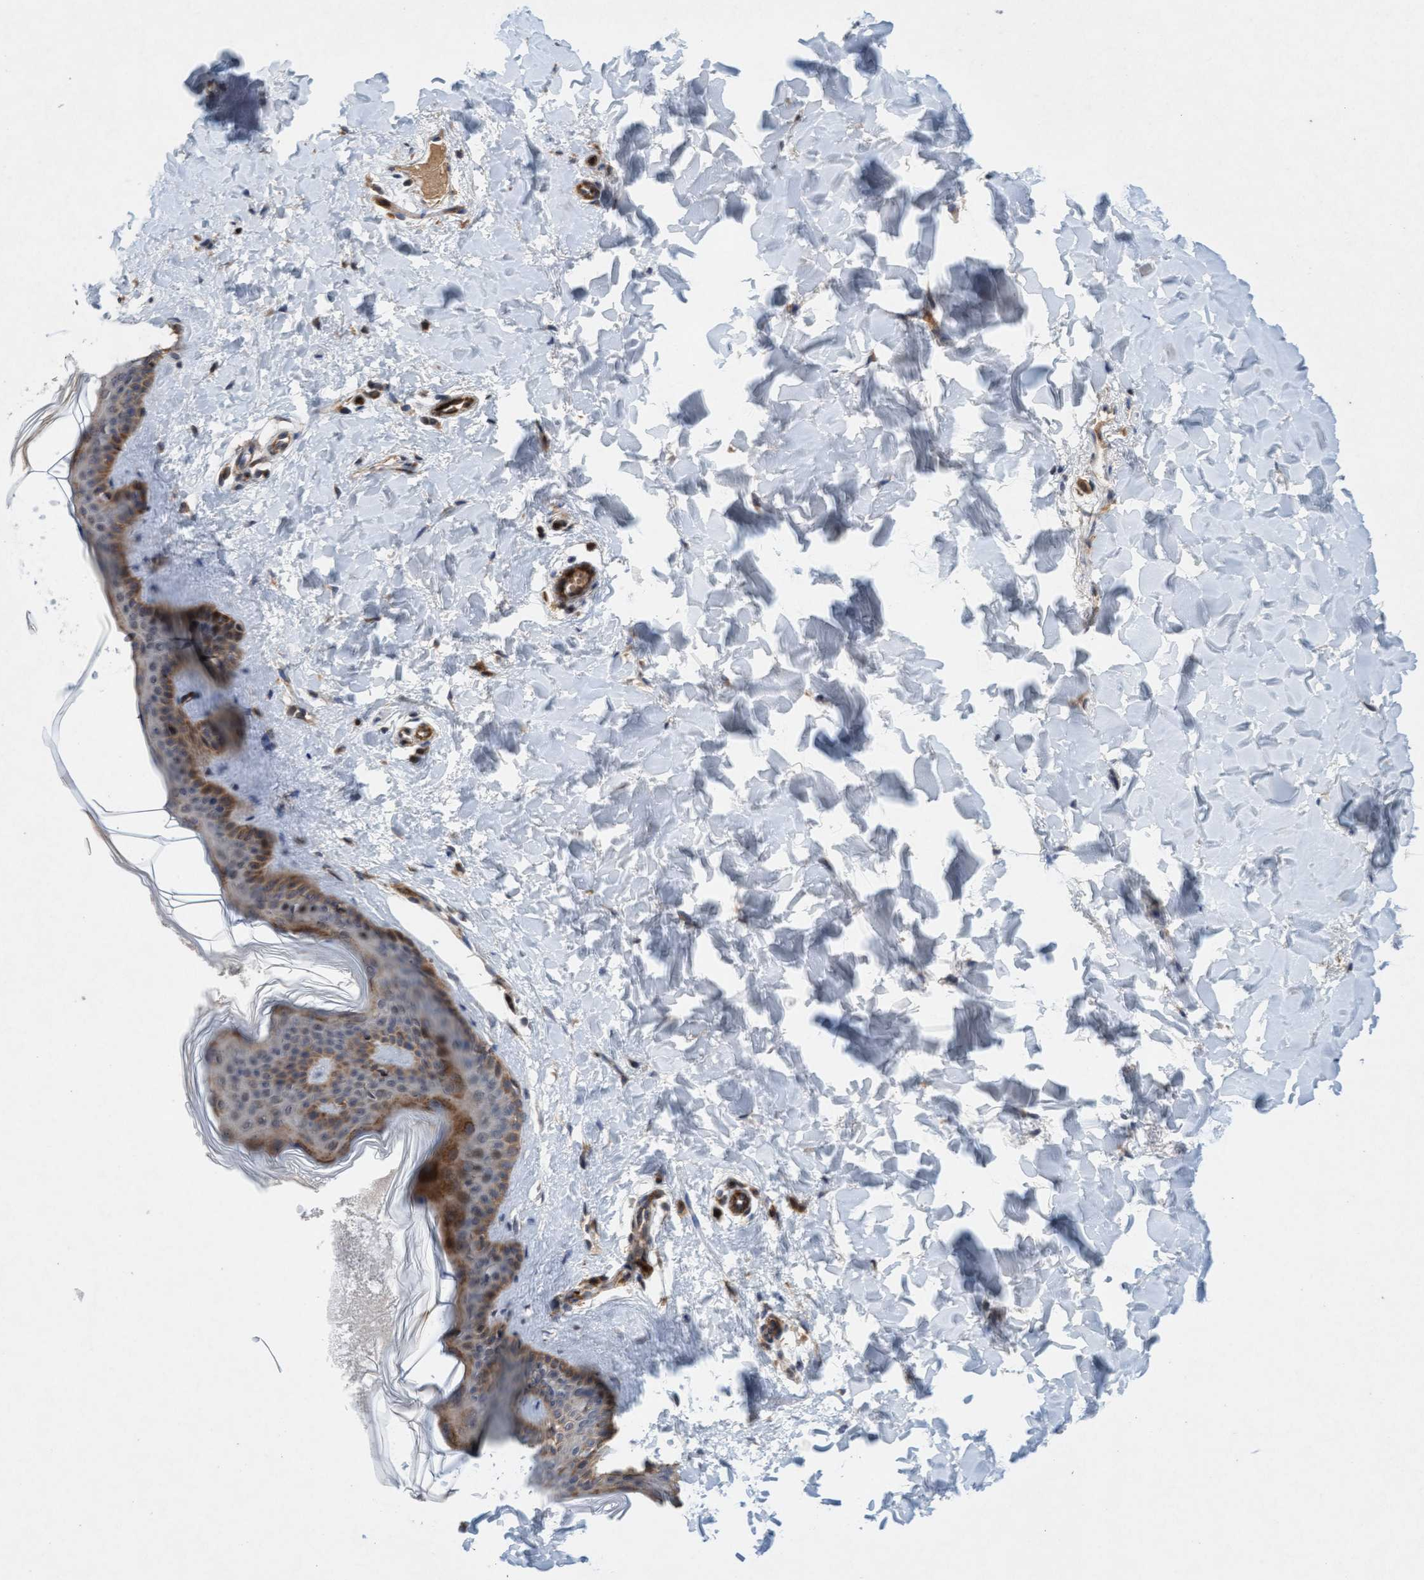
{"staining": {"intensity": "moderate", "quantity": ">75%", "location": "cytoplasmic/membranous"}, "tissue": "skin", "cell_type": "Fibroblasts", "image_type": "normal", "snomed": [{"axis": "morphology", "description": "Normal tissue, NOS"}, {"axis": "topography", "description": "Skin"}], "caption": "Immunohistochemical staining of normal skin shows >75% levels of moderate cytoplasmic/membranous protein positivity in approximately >75% of fibroblasts.", "gene": "TMEM70", "patient": {"sex": "female", "age": 17}}